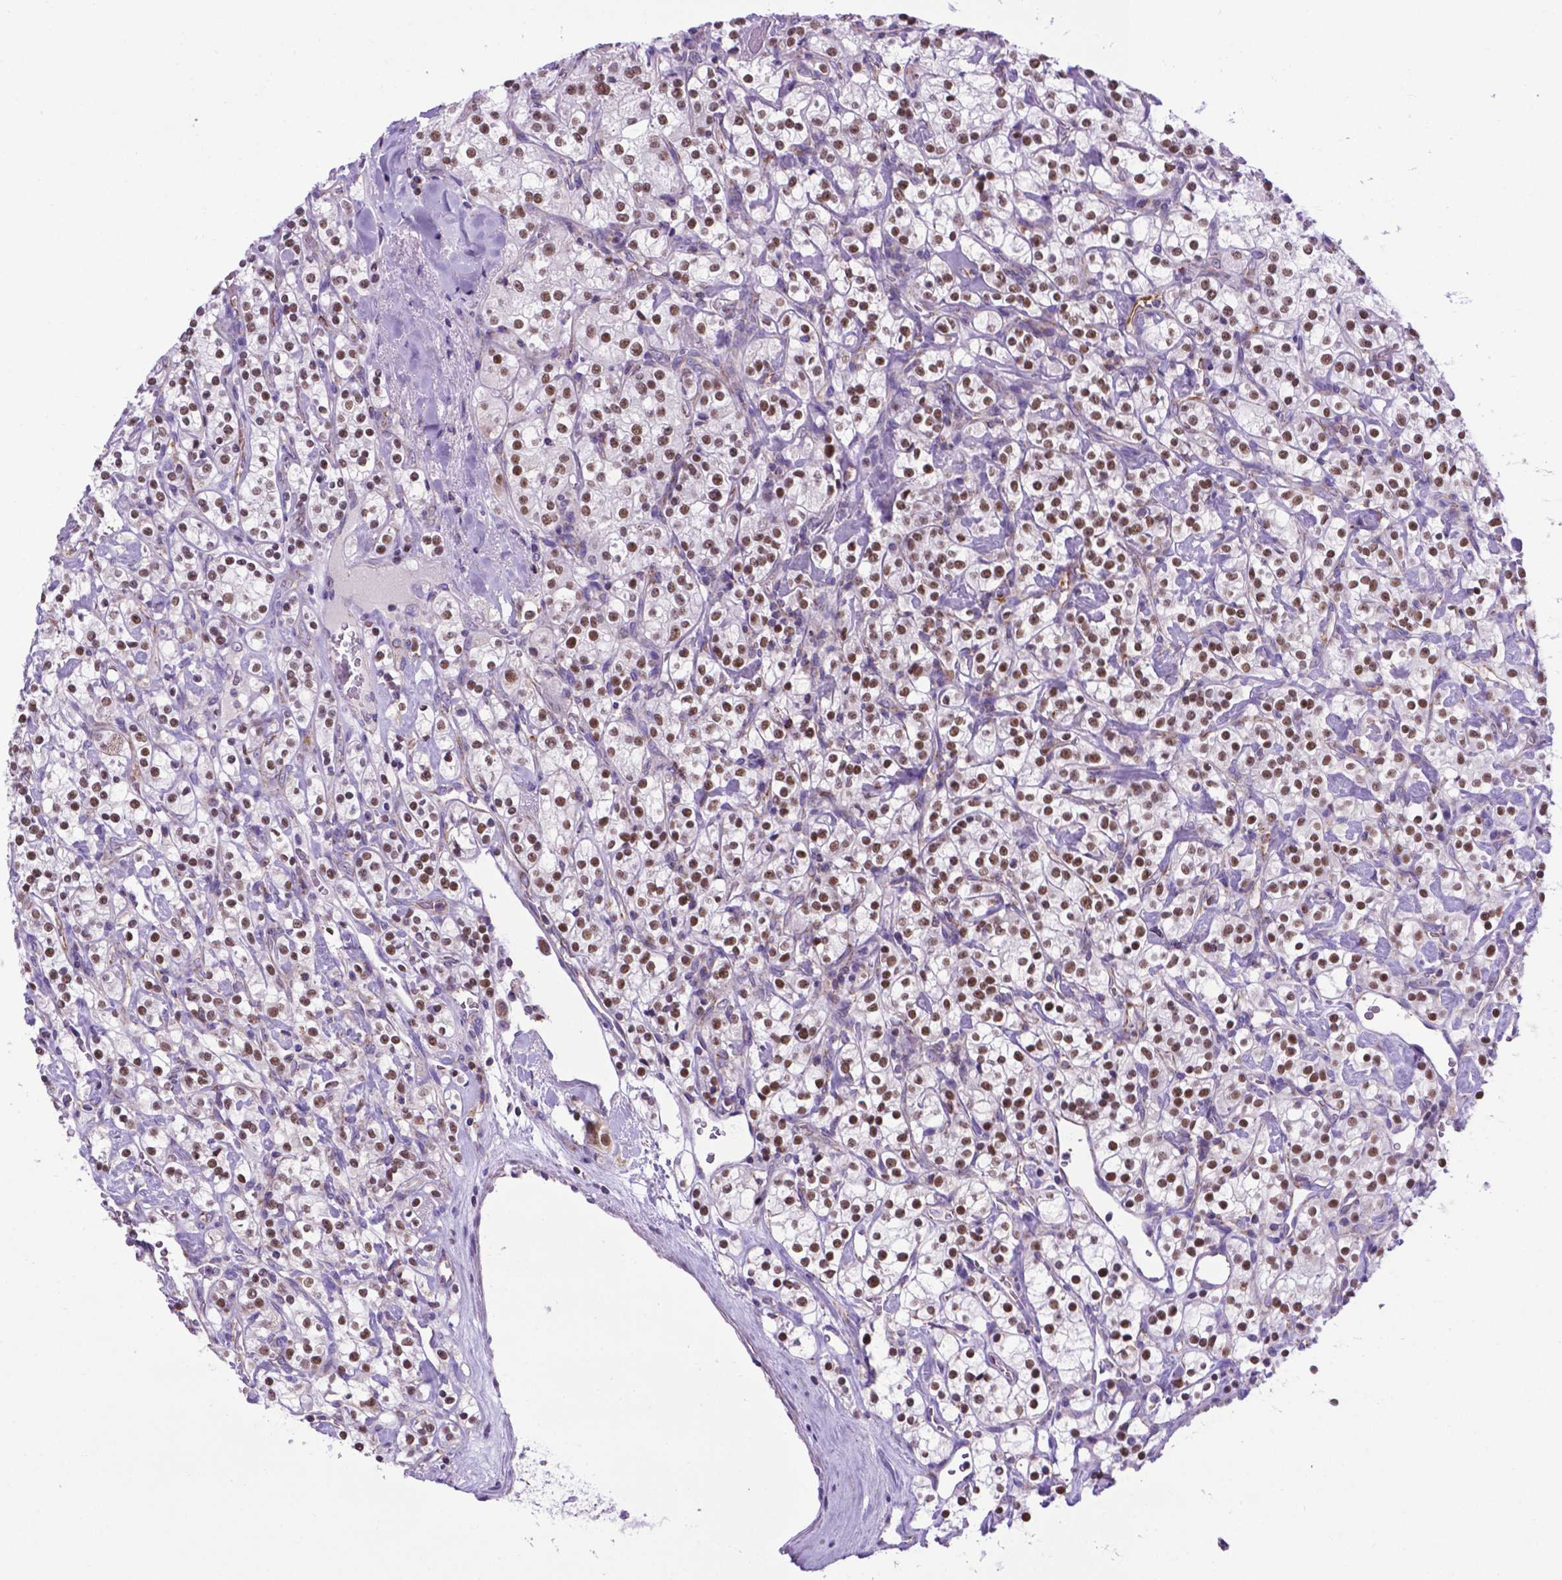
{"staining": {"intensity": "moderate", "quantity": ">75%", "location": "nuclear"}, "tissue": "renal cancer", "cell_type": "Tumor cells", "image_type": "cancer", "snomed": [{"axis": "morphology", "description": "Adenocarcinoma, NOS"}, {"axis": "topography", "description": "Kidney"}], "caption": "Immunohistochemical staining of renal adenocarcinoma displays medium levels of moderate nuclear positivity in approximately >75% of tumor cells. (IHC, brightfield microscopy, high magnification).", "gene": "POU3F3", "patient": {"sex": "male", "age": 77}}